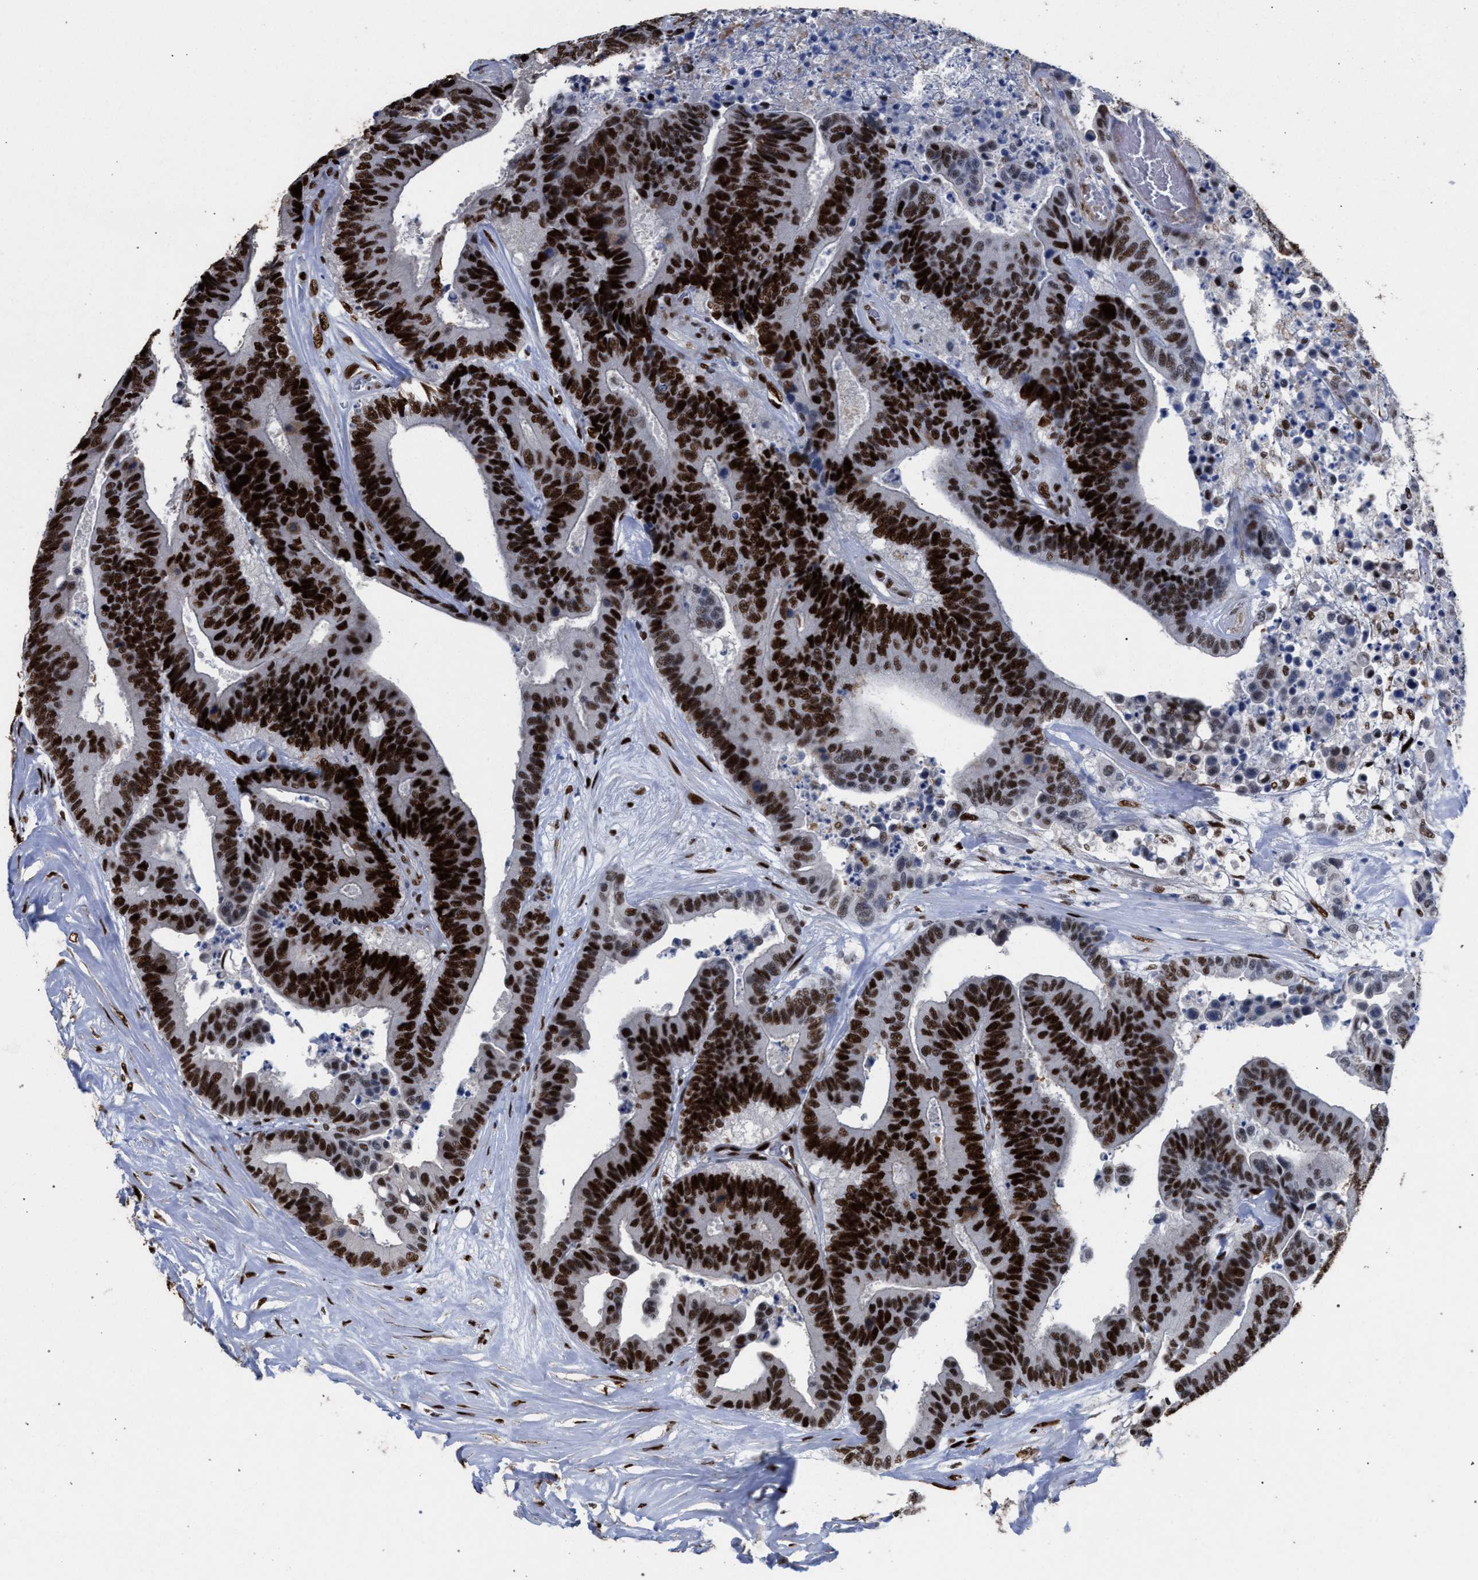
{"staining": {"intensity": "strong", "quantity": ">75%", "location": "nuclear"}, "tissue": "colorectal cancer", "cell_type": "Tumor cells", "image_type": "cancer", "snomed": [{"axis": "morphology", "description": "Normal tissue, NOS"}, {"axis": "morphology", "description": "Adenocarcinoma, NOS"}, {"axis": "topography", "description": "Colon"}], "caption": "Brown immunohistochemical staining in colorectal adenocarcinoma reveals strong nuclear positivity in about >75% of tumor cells.", "gene": "TP53BP1", "patient": {"sex": "male", "age": 82}}